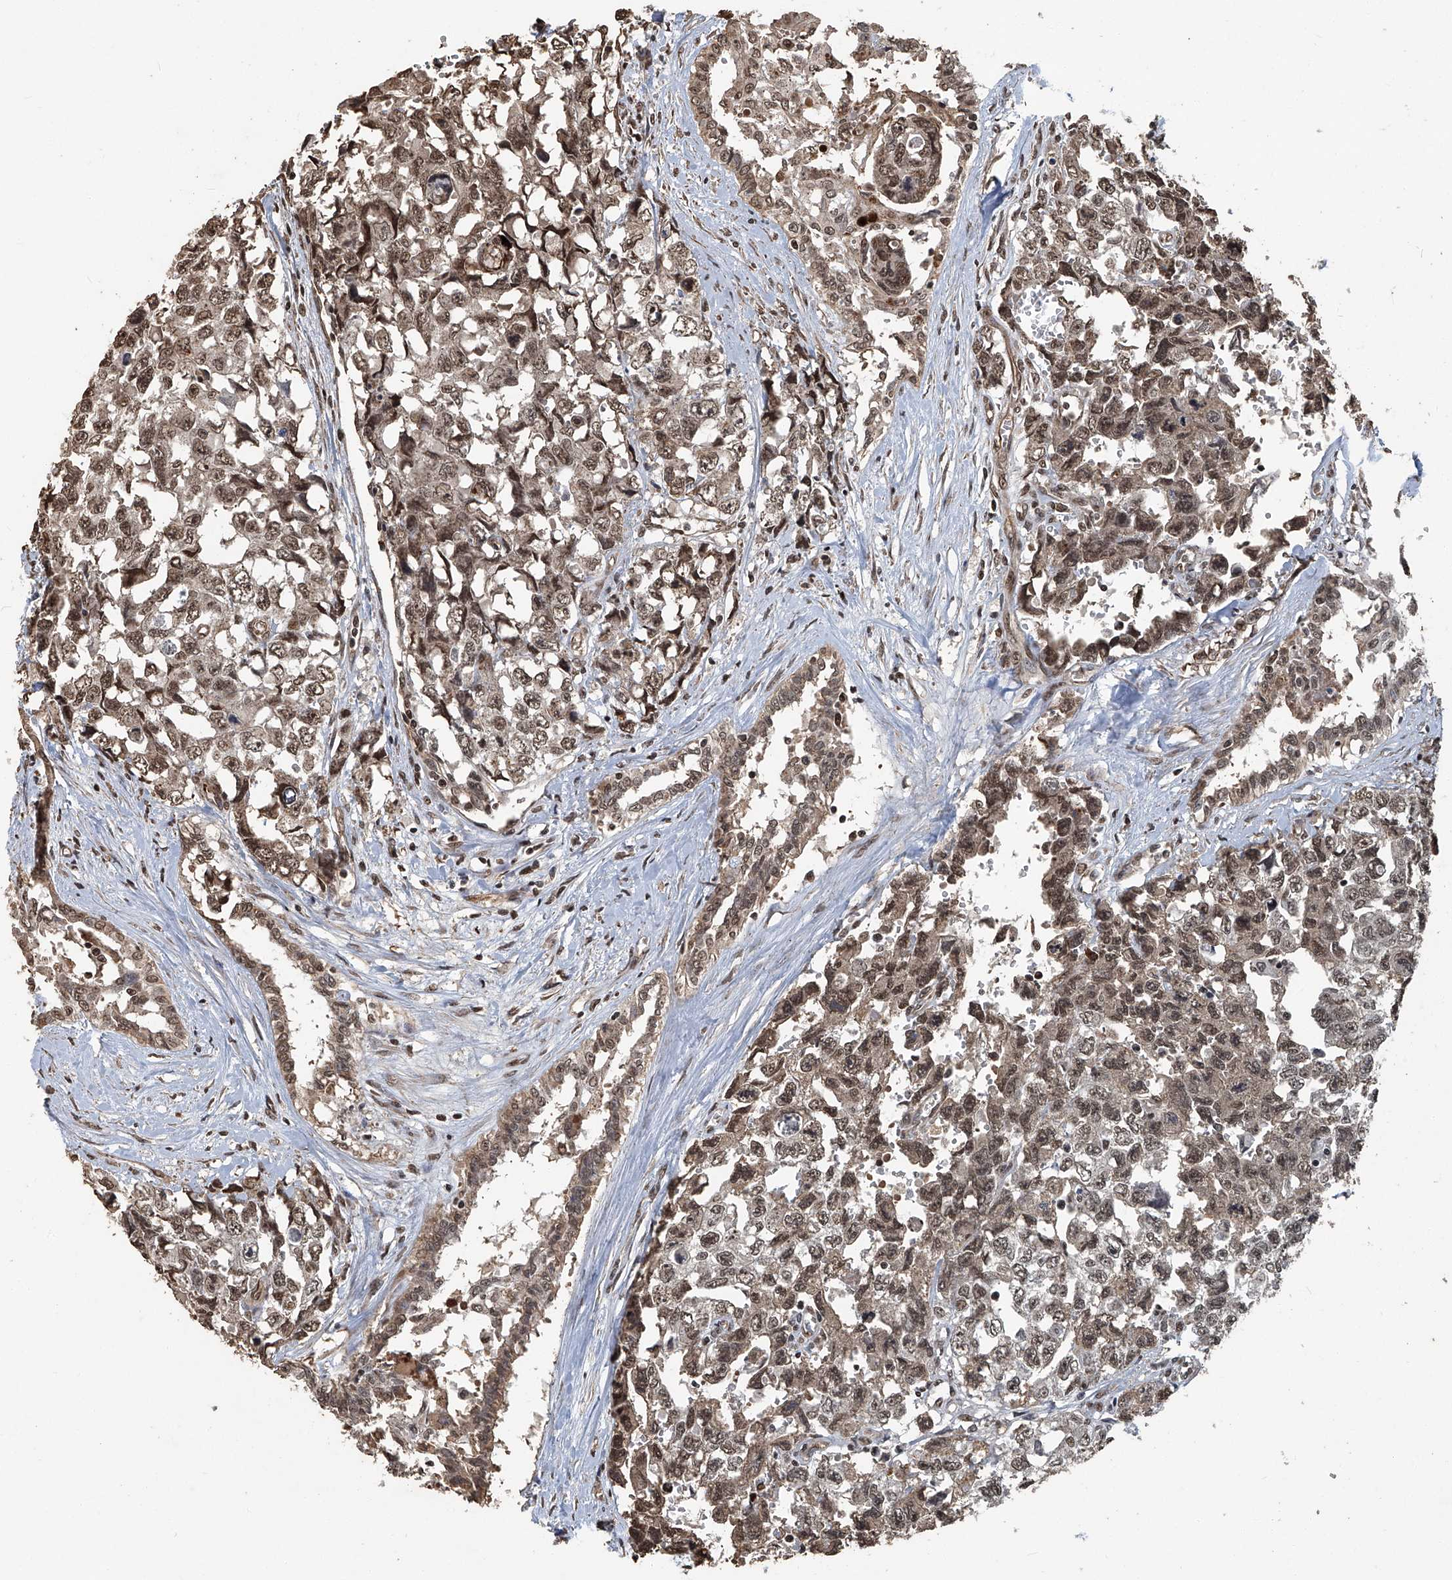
{"staining": {"intensity": "moderate", "quantity": ">75%", "location": "nuclear"}, "tissue": "testis cancer", "cell_type": "Tumor cells", "image_type": "cancer", "snomed": [{"axis": "morphology", "description": "Carcinoma, Embryonal, NOS"}, {"axis": "topography", "description": "Testis"}], "caption": "This is an image of IHC staining of embryonal carcinoma (testis), which shows moderate positivity in the nuclear of tumor cells.", "gene": "GPR132", "patient": {"sex": "male", "age": 31}}